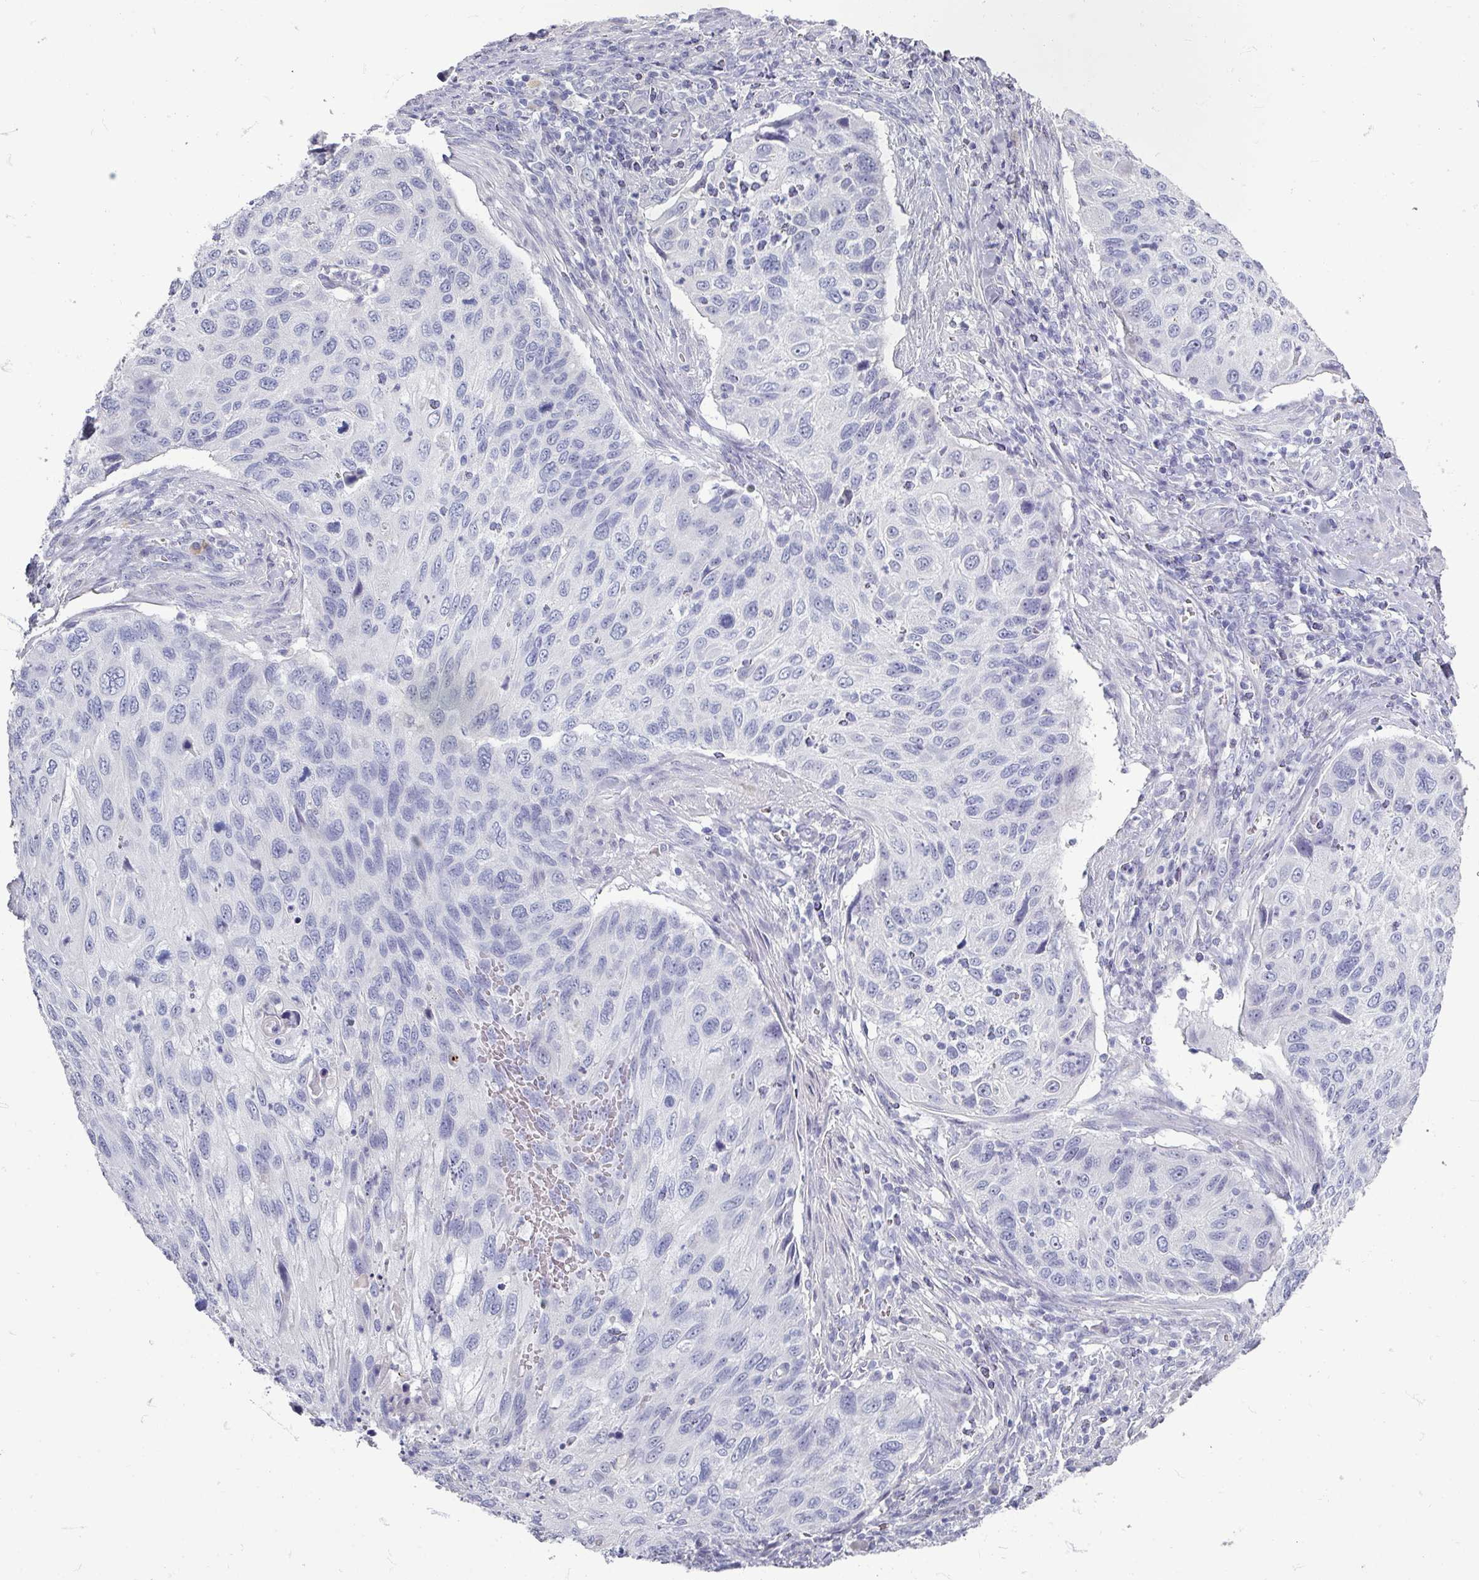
{"staining": {"intensity": "negative", "quantity": "none", "location": "none"}, "tissue": "cervical cancer", "cell_type": "Tumor cells", "image_type": "cancer", "snomed": [{"axis": "morphology", "description": "Squamous cell carcinoma, NOS"}, {"axis": "topography", "description": "Cervix"}], "caption": "A photomicrograph of cervical cancer stained for a protein displays no brown staining in tumor cells.", "gene": "ZNF878", "patient": {"sex": "female", "age": 70}}